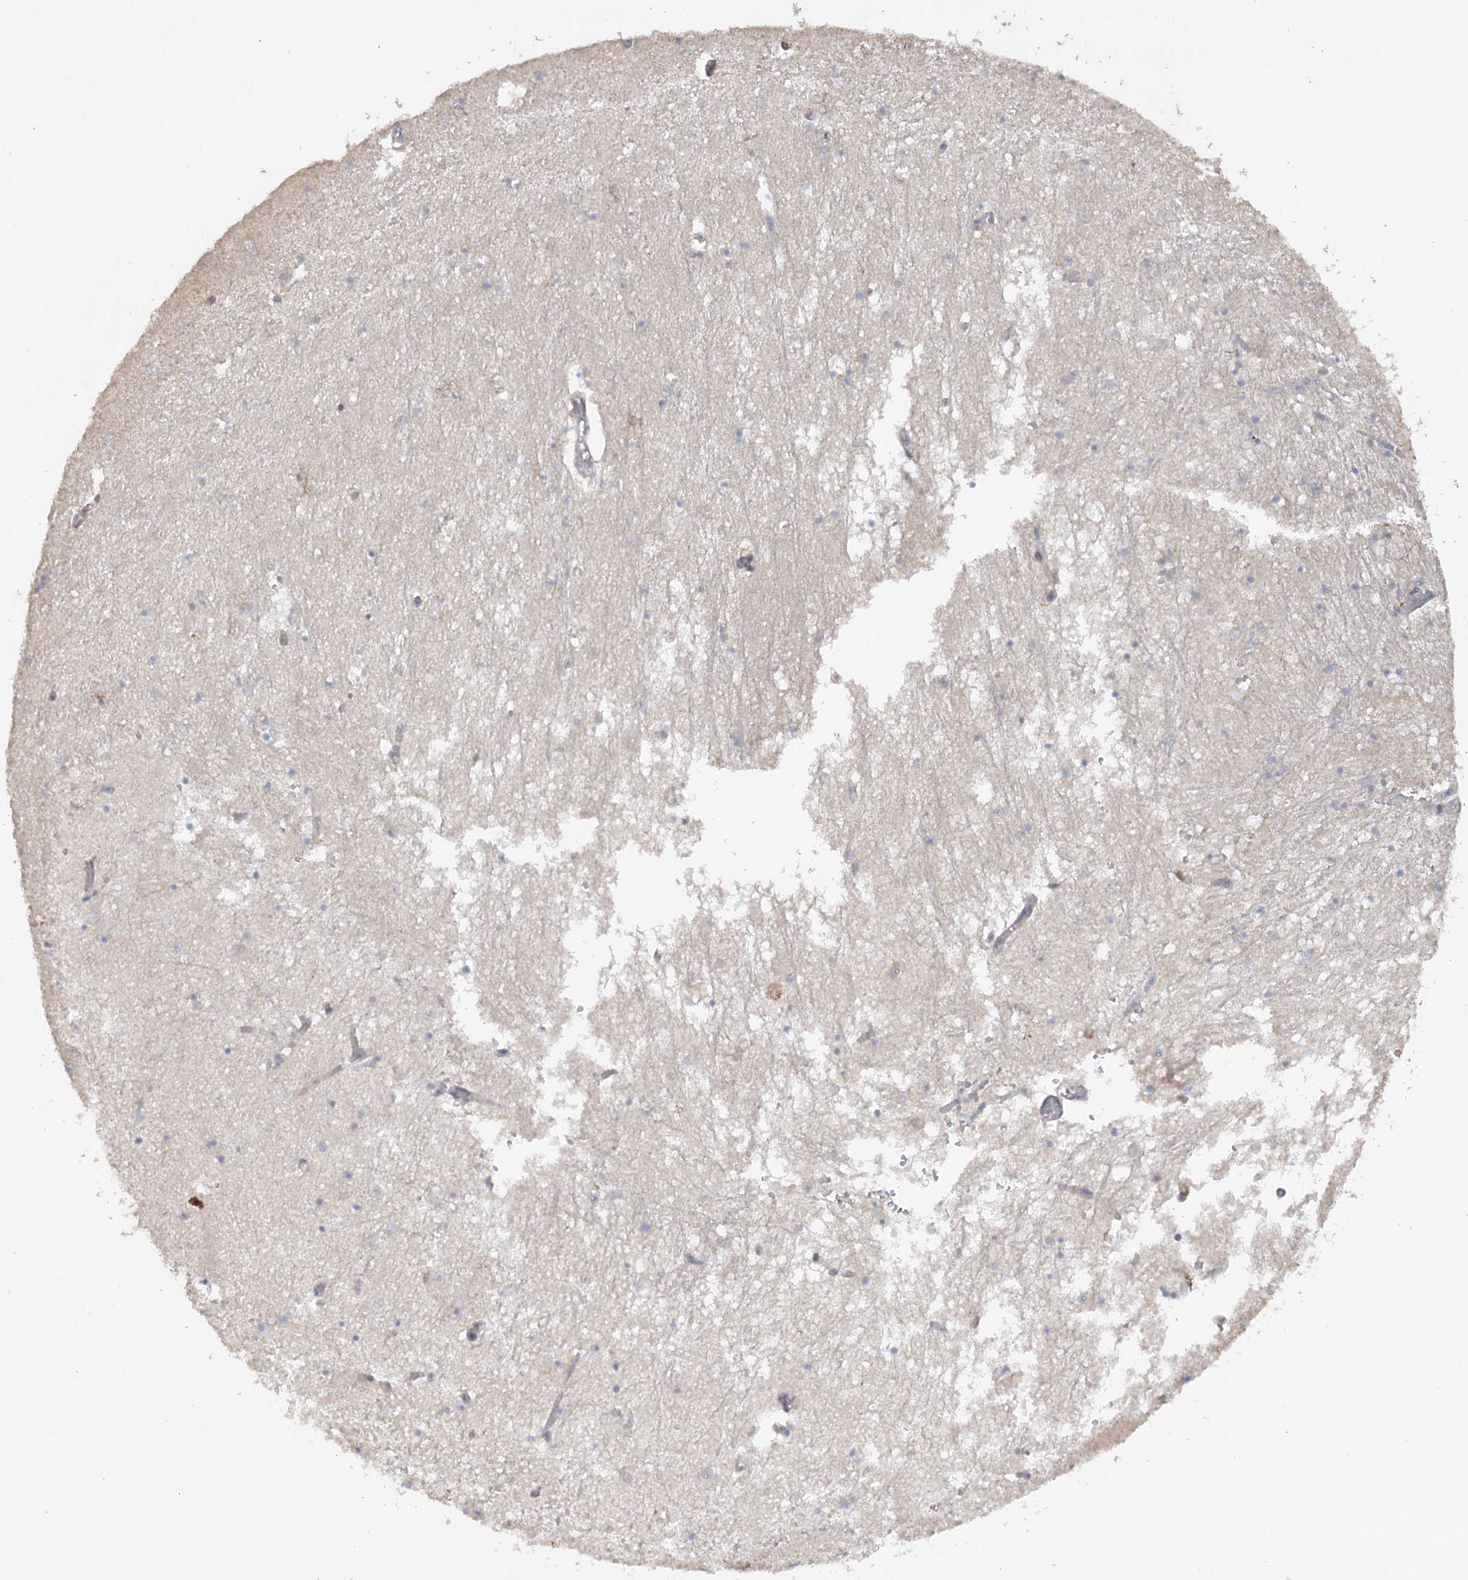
{"staining": {"intensity": "negative", "quantity": "none", "location": "none"}, "tissue": "hippocampus", "cell_type": "Glial cells", "image_type": "normal", "snomed": [{"axis": "morphology", "description": "Normal tissue, NOS"}, {"axis": "topography", "description": "Hippocampus"}], "caption": "DAB (3,3'-diaminobenzidine) immunohistochemical staining of normal human hippocampus displays no significant staining in glial cells. Nuclei are stained in blue.", "gene": "TRAF3IP1", "patient": {"sex": "male", "age": 70}}